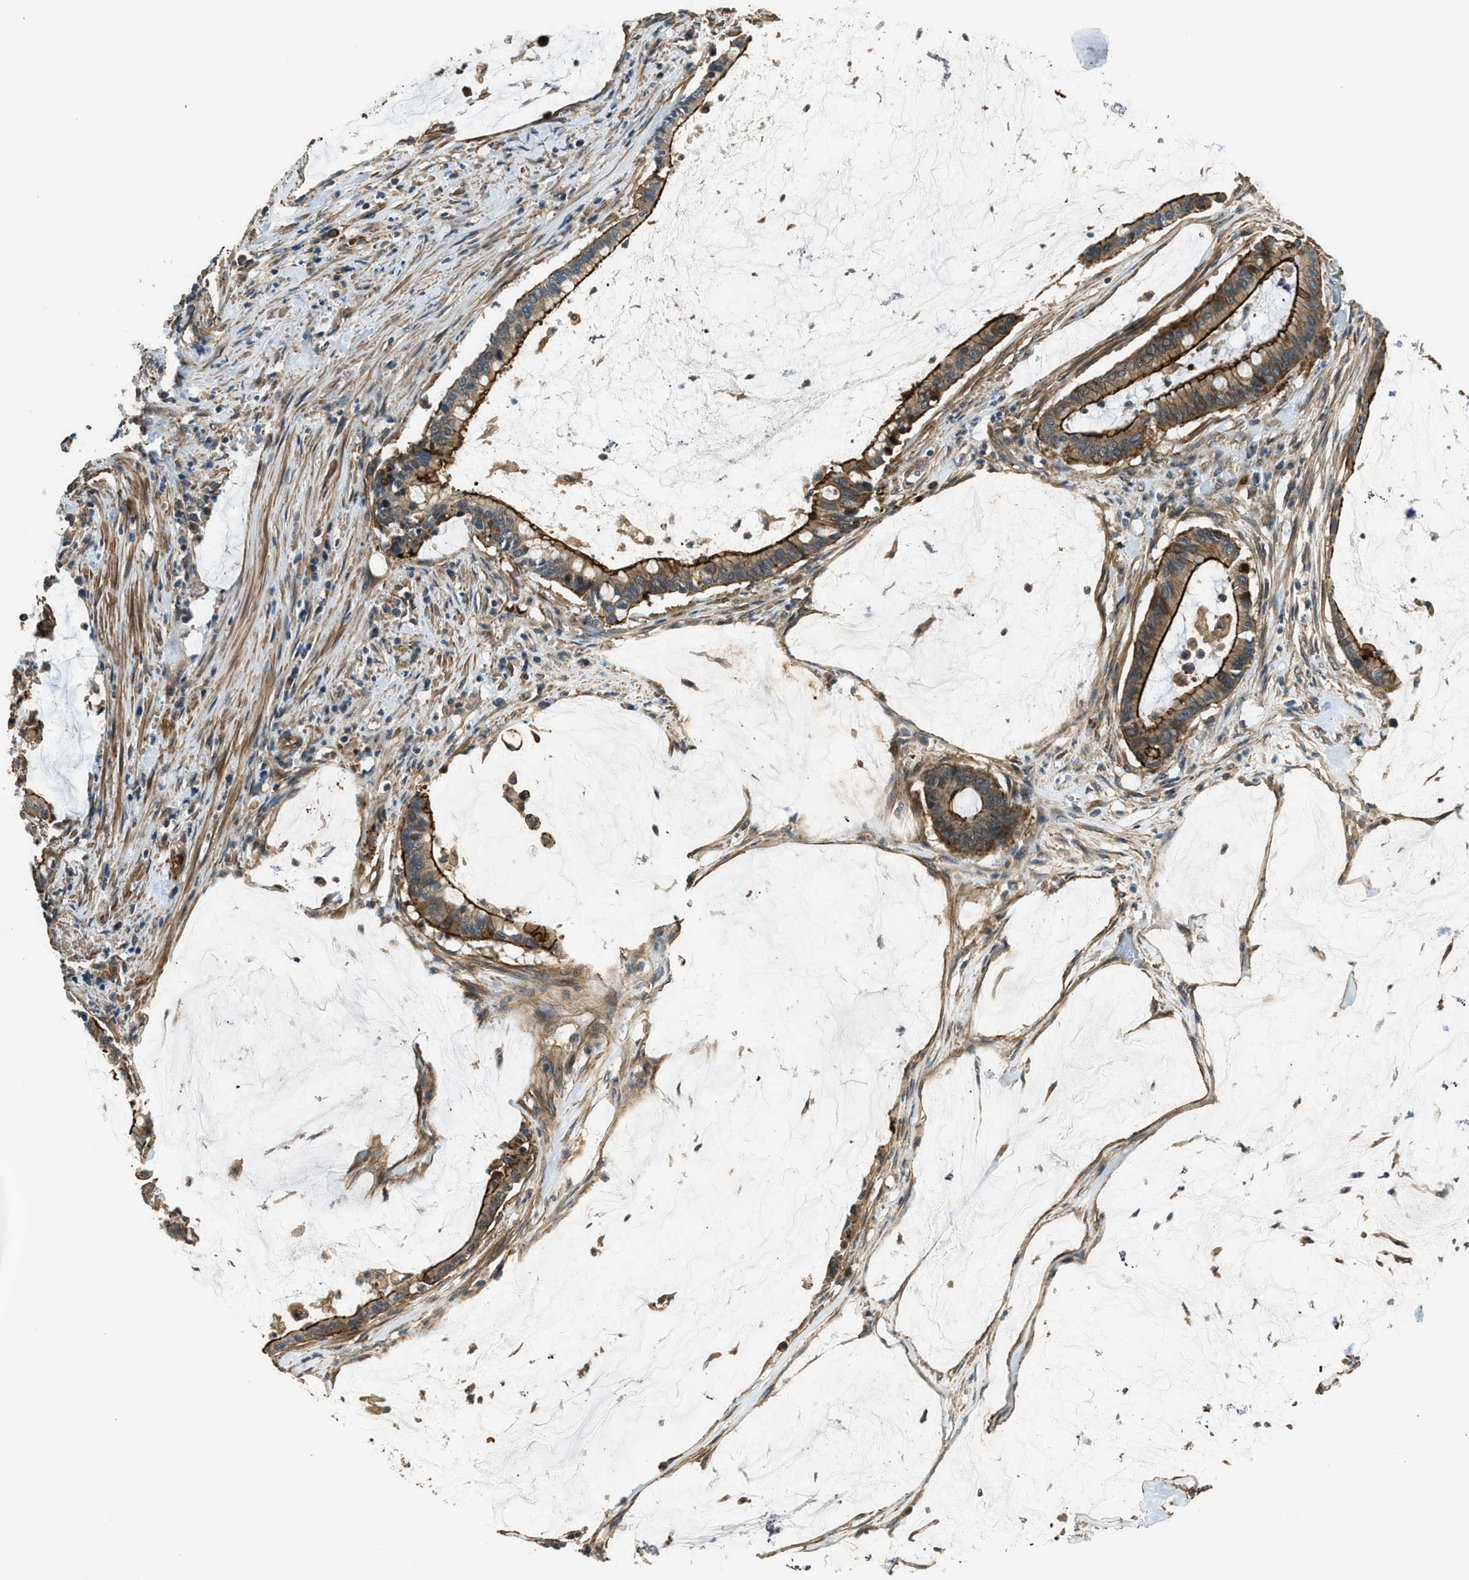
{"staining": {"intensity": "strong", "quantity": ">75%", "location": "cytoplasmic/membranous"}, "tissue": "pancreatic cancer", "cell_type": "Tumor cells", "image_type": "cancer", "snomed": [{"axis": "morphology", "description": "Adenocarcinoma, NOS"}, {"axis": "topography", "description": "Pancreas"}], "caption": "Immunohistochemistry image of human pancreatic cancer (adenocarcinoma) stained for a protein (brown), which shows high levels of strong cytoplasmic/membranous staining in approximately >75% of tumor cells.", "gene": "CGN", "patient": {"sex": "male", "age": 41}}